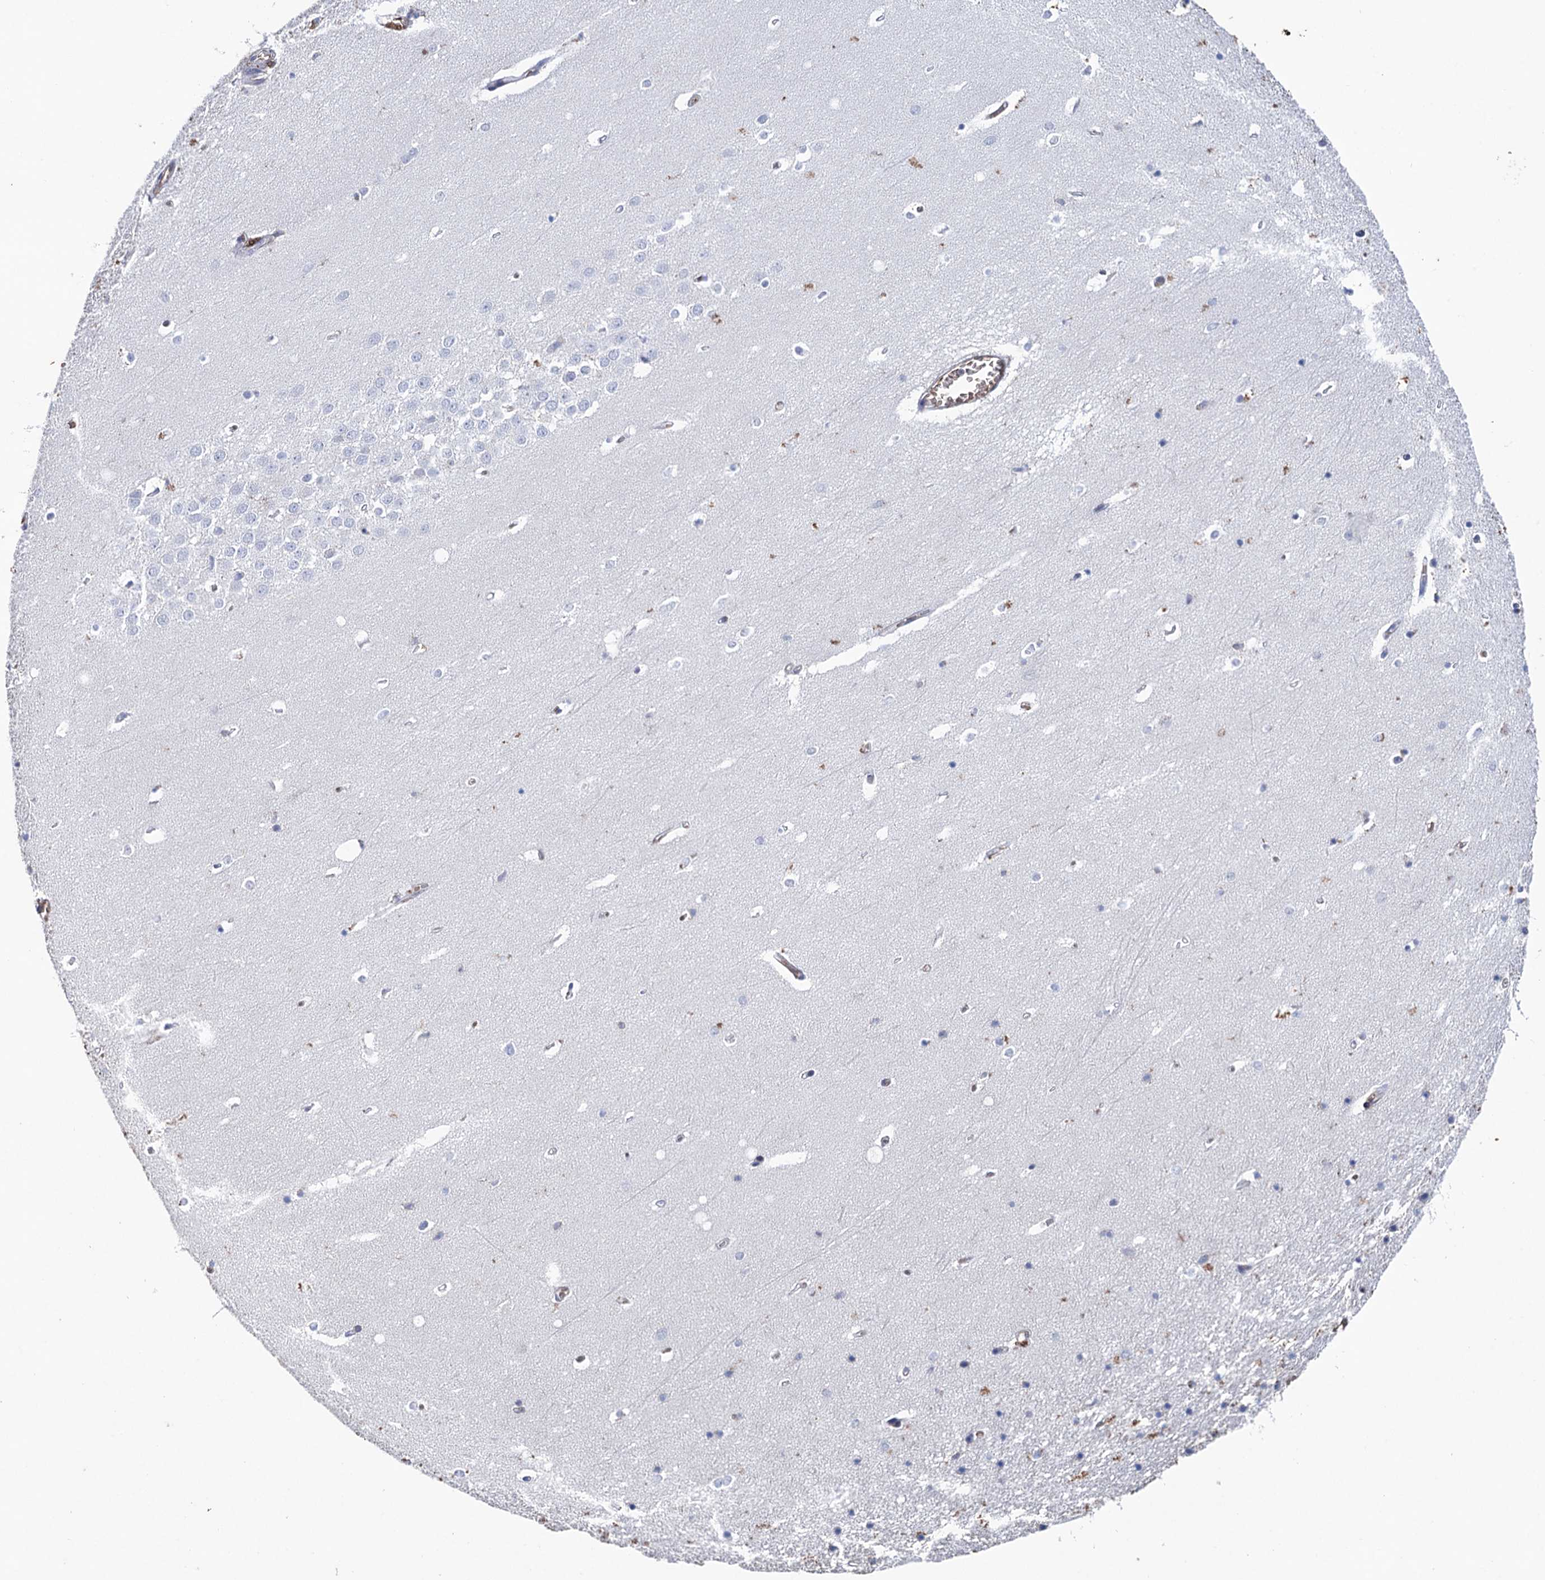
{"staining": {"intensity": "negative", "quantity": "none", "location": "none"}, "tissue": "hippocampus", "cell_type": "Glial cells", "image_type": "normal", "snomed": [{"axis": "morphology", "description": "Normal tissue, NOS"}, {"axis": "topography", "description": "Hippocampus"}], "caption": "Immunohistochemistry micrograph of unremarkable human hippocampus stained for a protein (brown), which displays no expression in glial cells.", "gene": "STING1", "patient": {"sex": "female", "age": 64}}